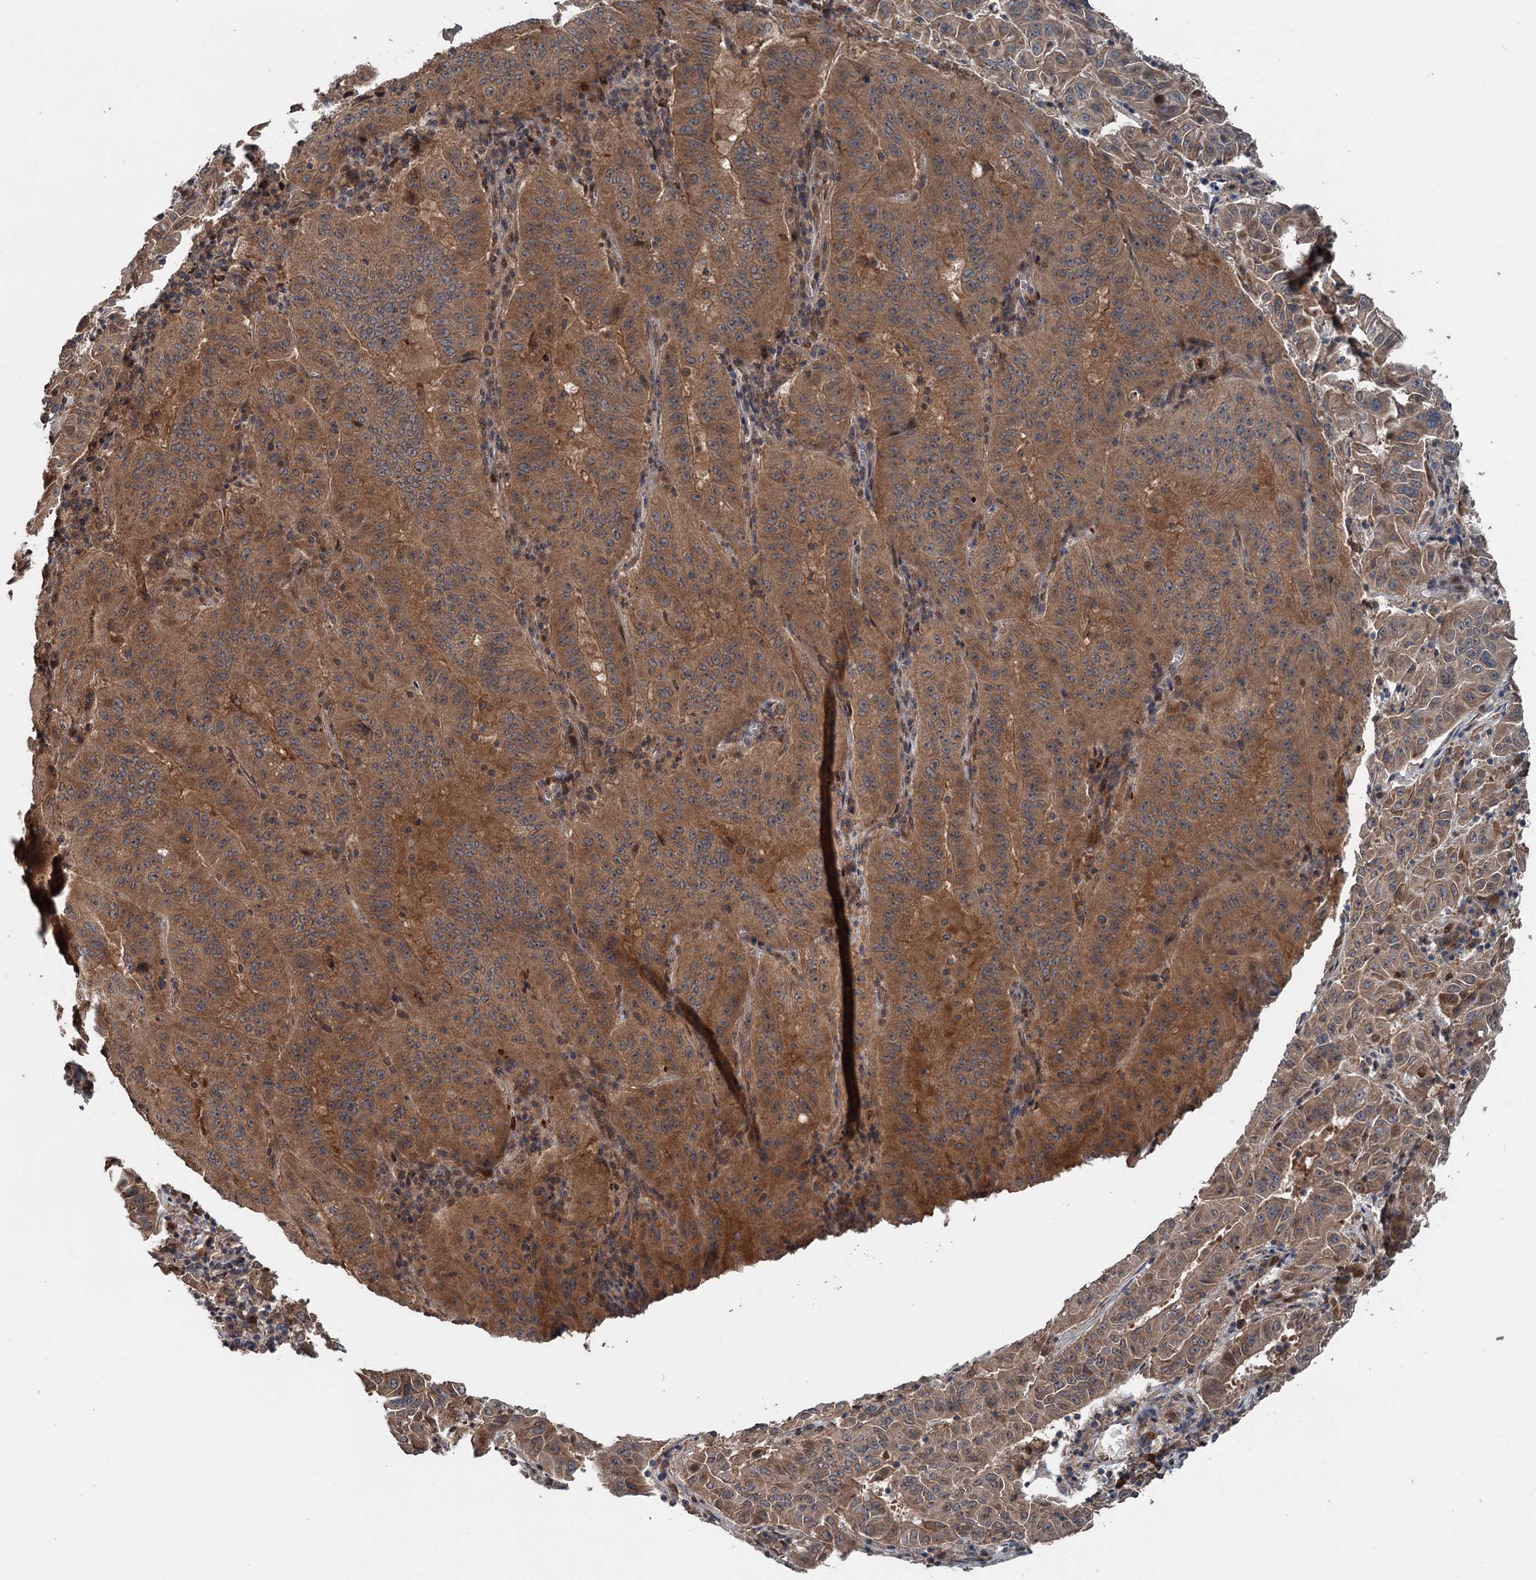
{"staining": {"intensity": "moderate", "quantity": ">75%", "location": "cytoplasmic/membranous"}, "tissue": "pancreatic cancer", "cell_type": "Tumor cells", "image_type": "cancer", "snomed": [{"axis": "morphology", "description": "Adenocarcinoma, NOS"}, {"axis": "topography", "description": "Pancreas"}], "caption": "Immunohistochemistry (IHC) of human pancreatic cancer shows medium levels of moderate cytoplasmic/membranous positivity in approximately >75% of tumor cells.", "gene": "N4BP2L2", "patient": {"sex": "male", "age": 63}}